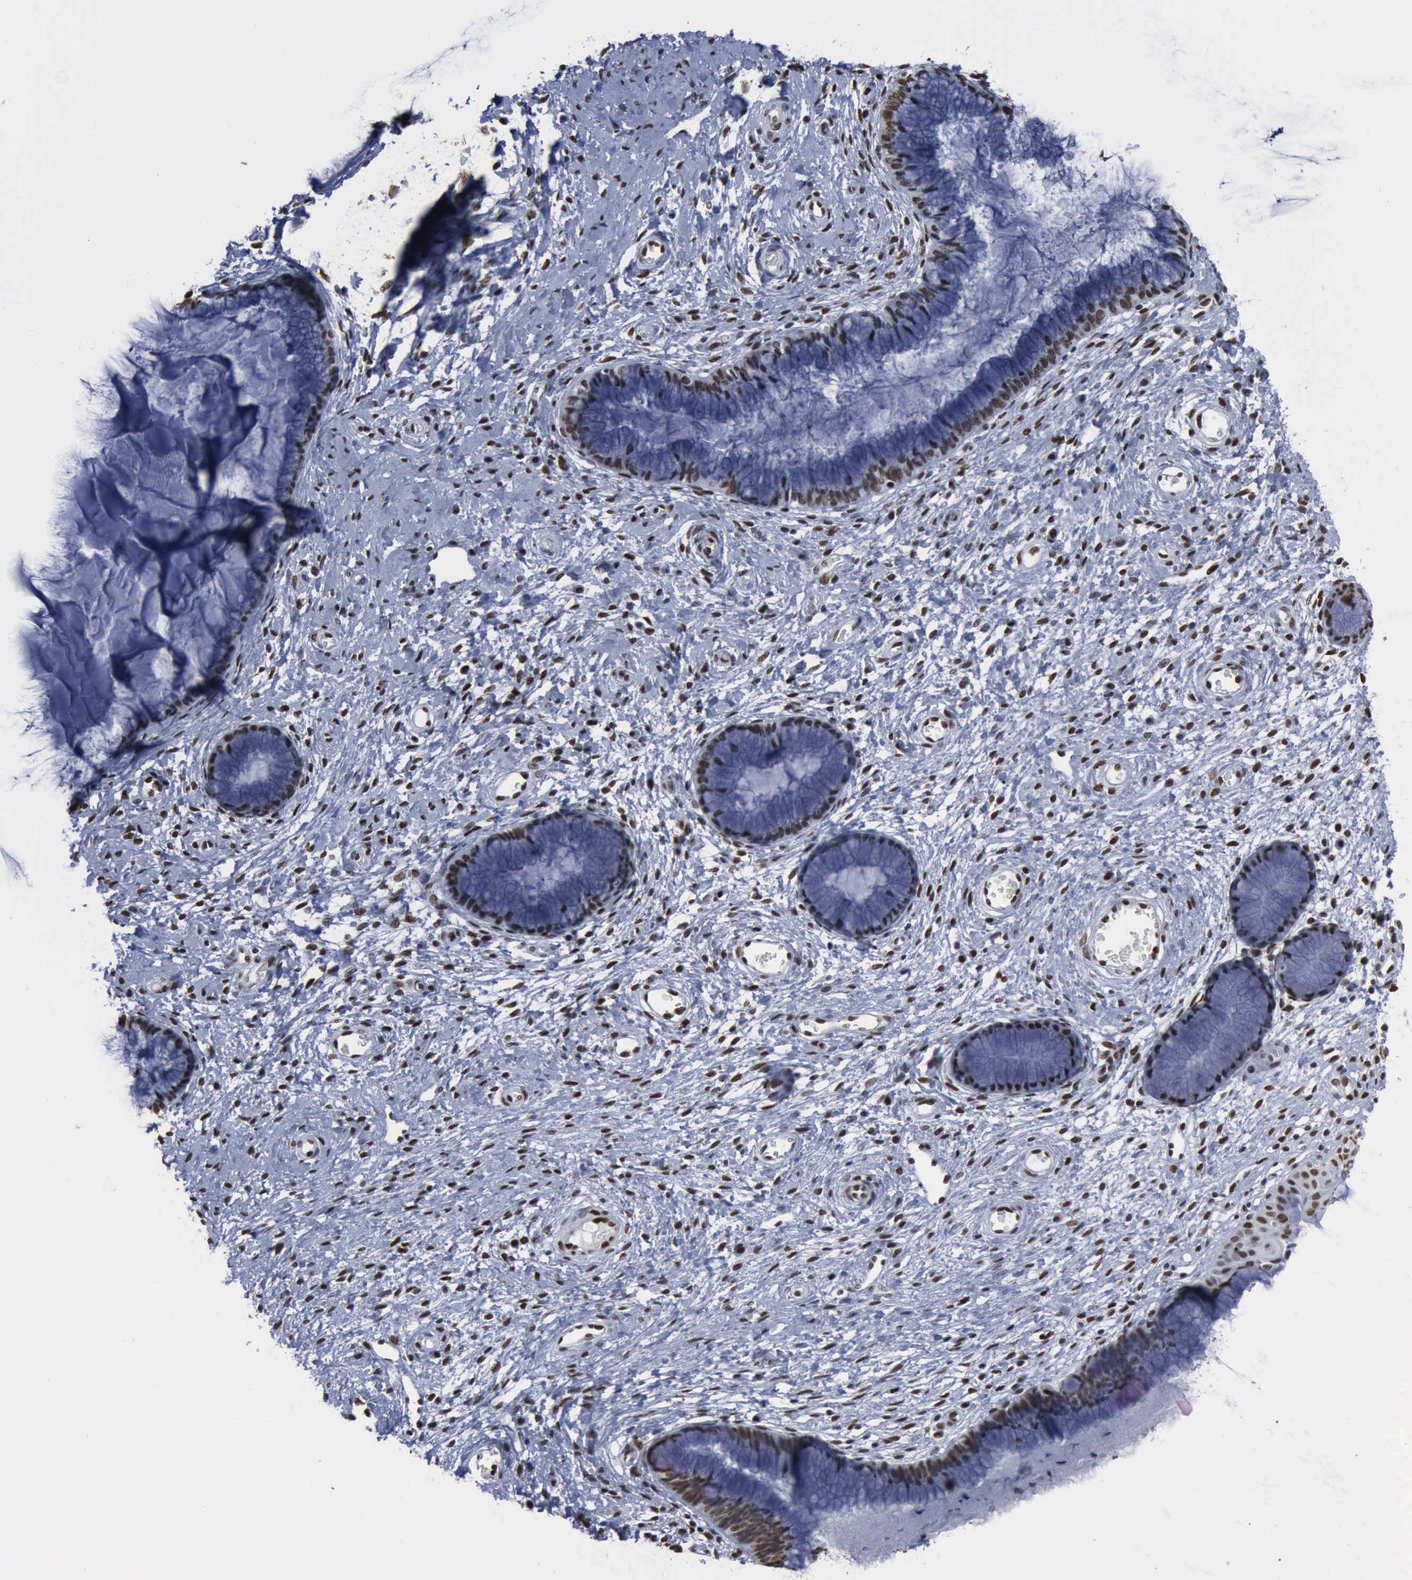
{"staining": {"intensity": "weak", "quantity": ">75%", "location": "nuclear"}, "tissue": "cervix", "cell_type": "Glandular cells", "image_type": "normal", "snomed": [{"axis": "morphology", "description": "Normal tissue, NOS"}, {"axis": "topography", "description": "Cervix"}], "caption": "Immunohistochemical staining of benign cervix demonstrates weak nuclear protein staining in approximately >75% of glandular cells.", "gene": "PCNA", "patient": {"sex": "female", "age": 27}}